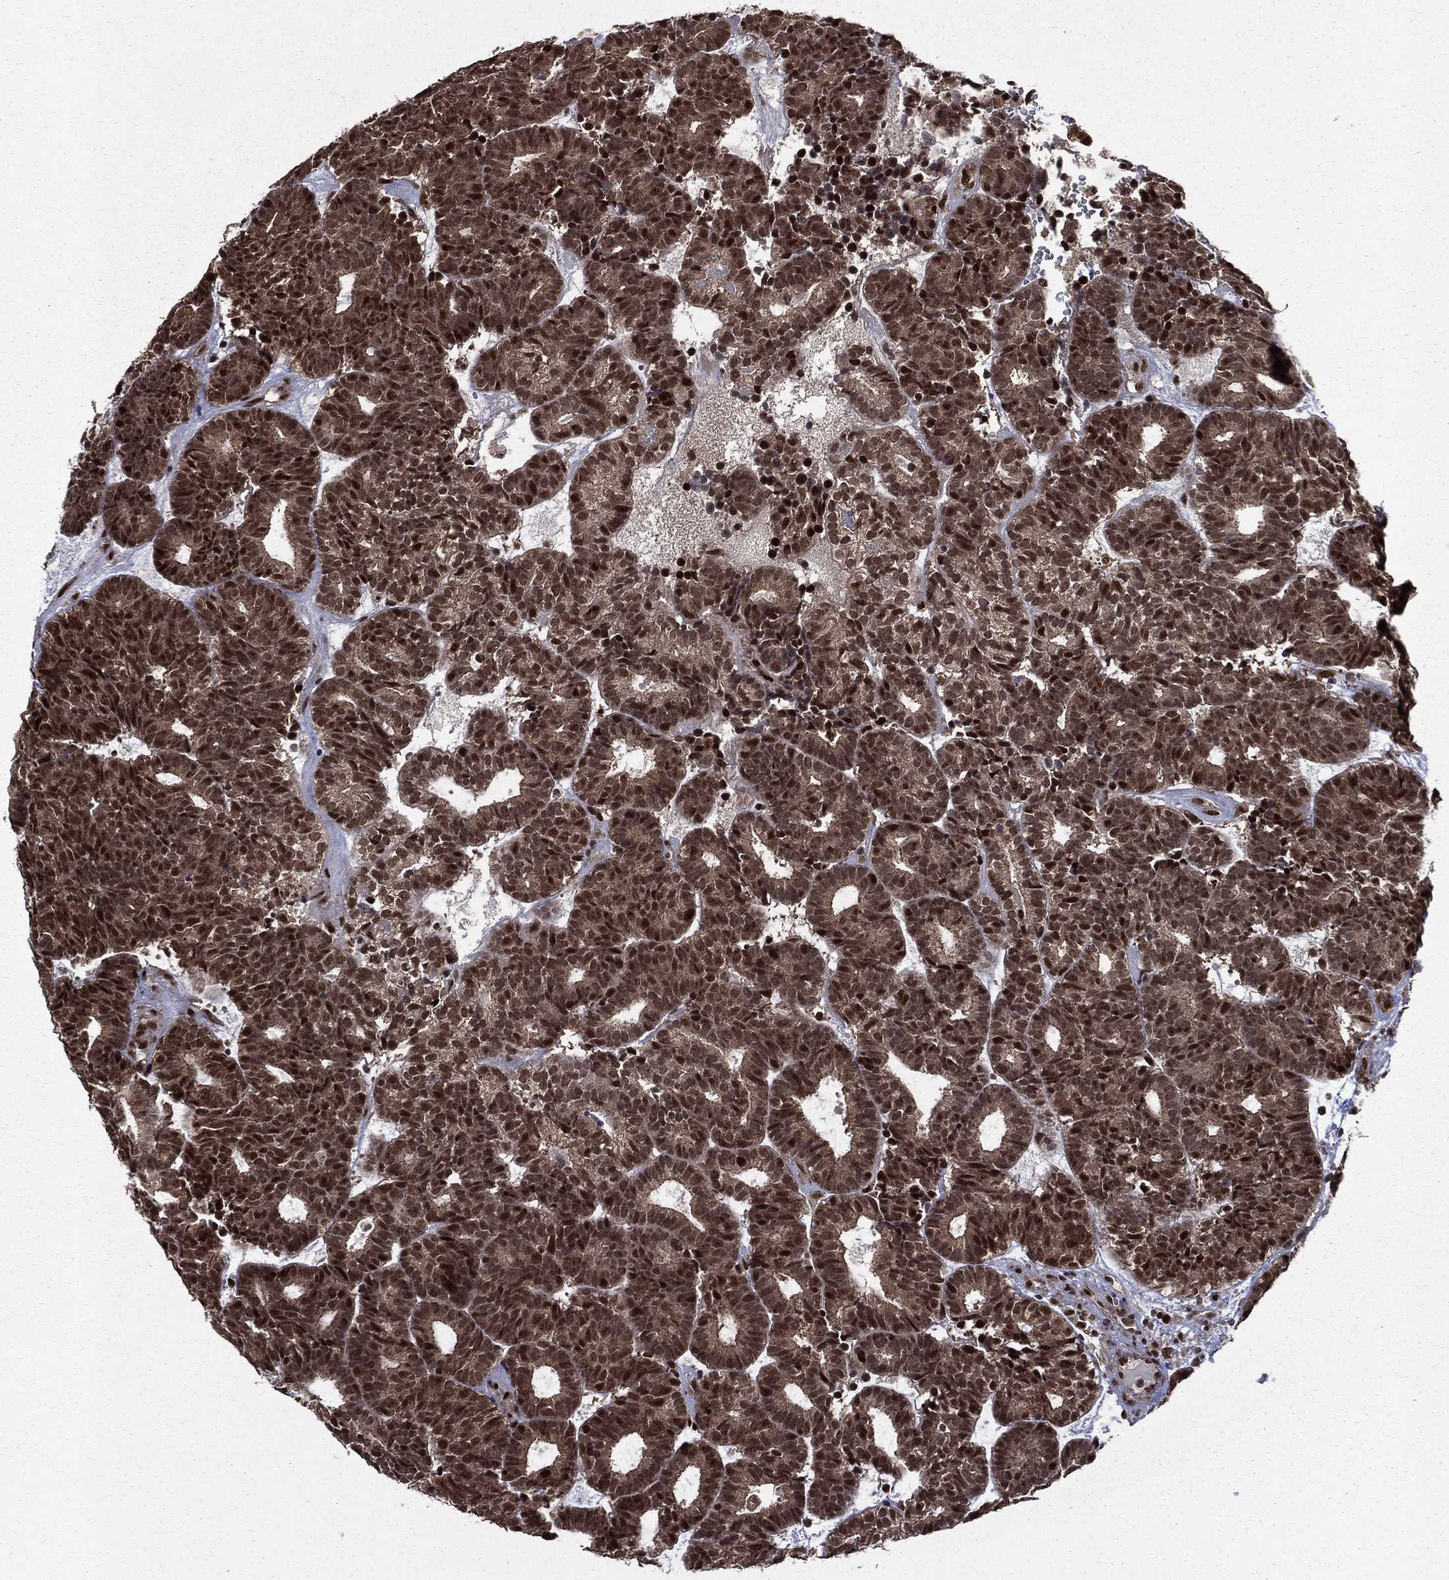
{"staining": {"intensity": "strong", "quantity": ">75%", "location": "cytoplasmic/membranous,nuclear"}, "tissue": "head and neck cancer", "cell_type": "Tumor cells", "image_type": "cancer", "snomed": [{"axis": "morphology", "description": "Adenocarcinoma, NOS"}, {"axis": "topography", "description": "Head-Neck"}], "caption": "Adenocarcinoma (head and neck) tissue shows strong cytoplasmic/membranous and nuclear staining in about >75% of tumor cells, visualized by immunohistochemistry.", "gene": "JMJD6", "patient": {"sex": "female", "age": 81}}